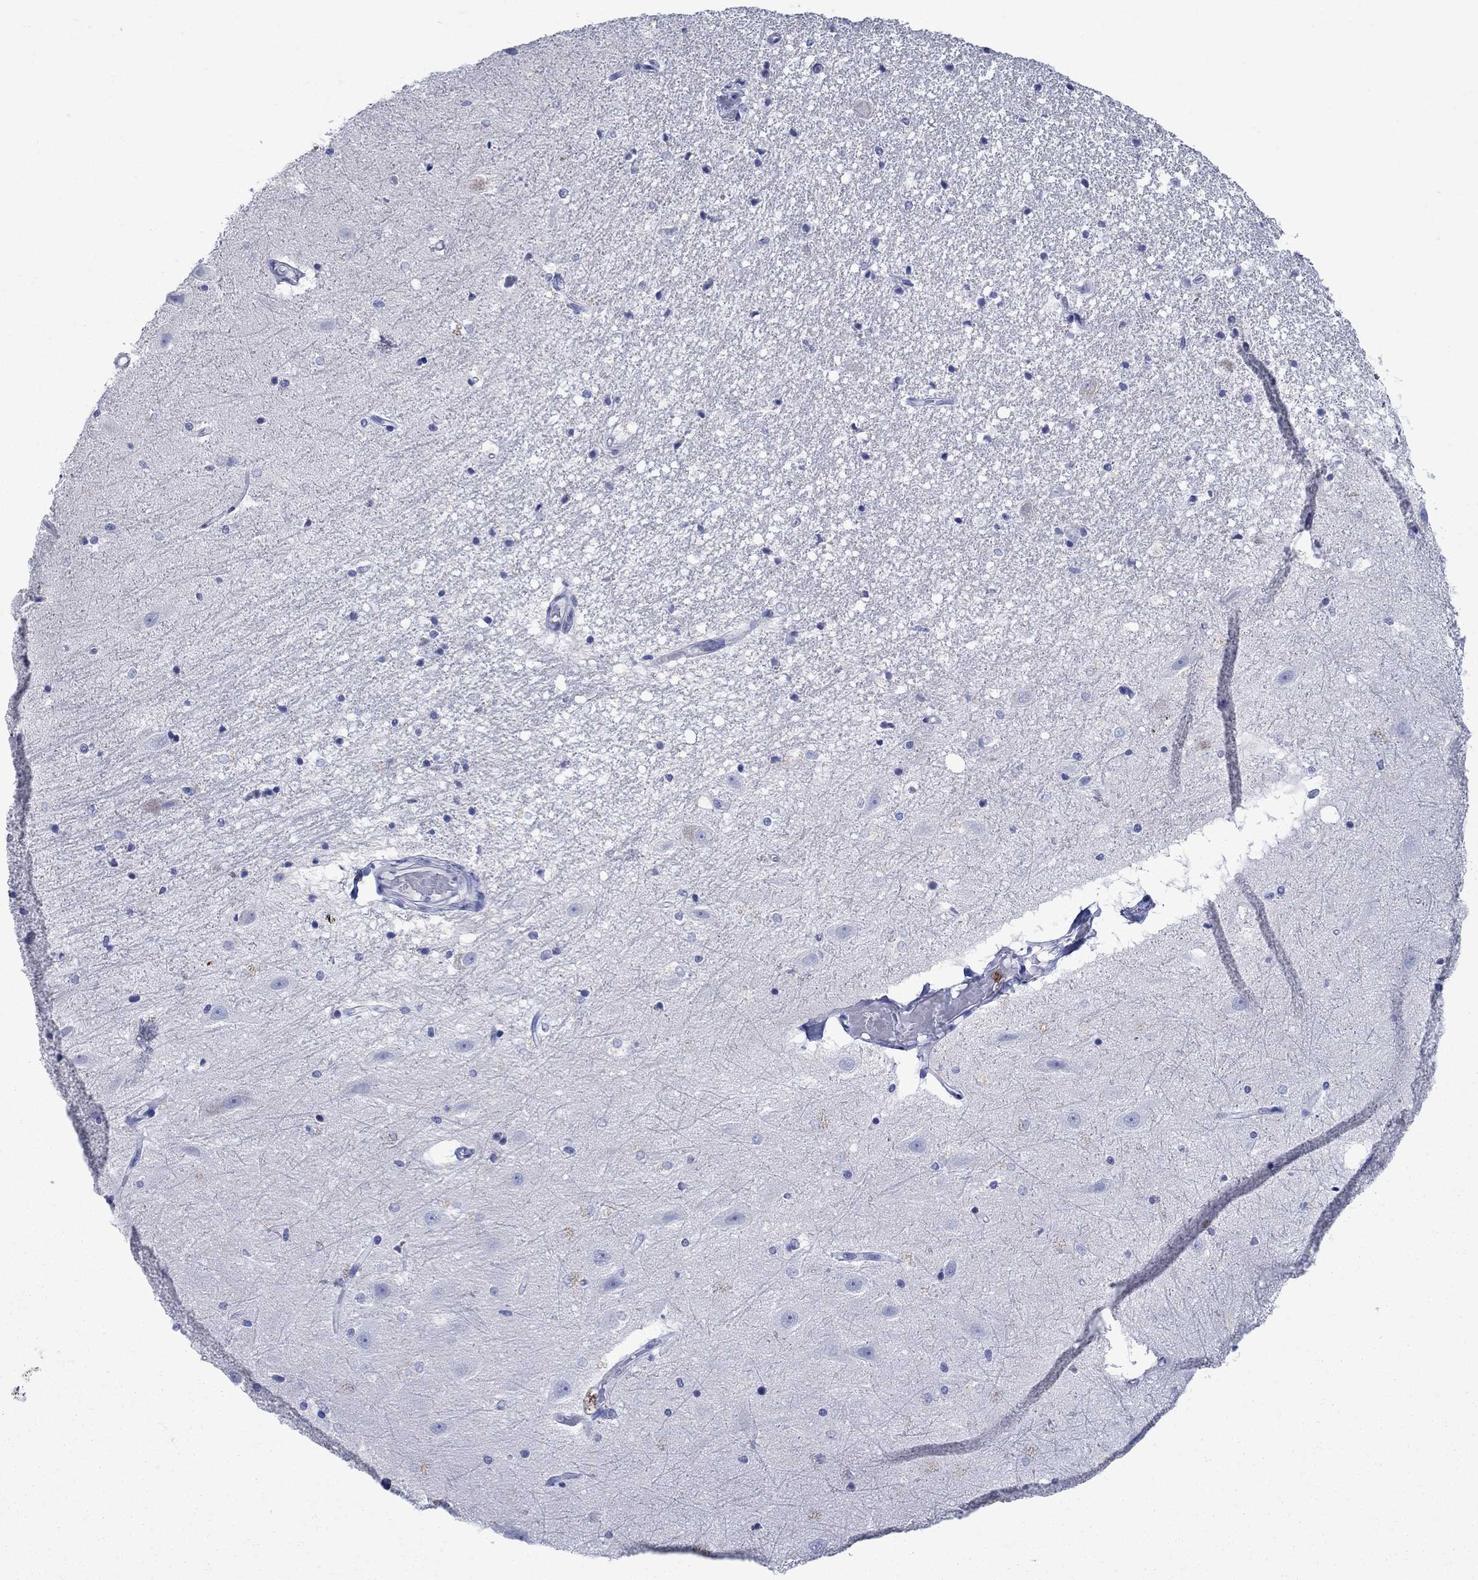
{"staining": {"intensity": "negative", "quantity": "none", "location": "none"}, "tissue": "hippocampus", "cell_type": "Glial cells", "image_type": "normal", "snomed": [{"axis": "morphology", "description": "Normal tissue, NOS"}, {"axis": "topography", "description": "Hippocampus"}], "caption": "Micrograph shows no significant protein expression in glial cells of normal hippocampus.", "gene": "AZU1", "patient": {"sex": "male", "age": 49}}